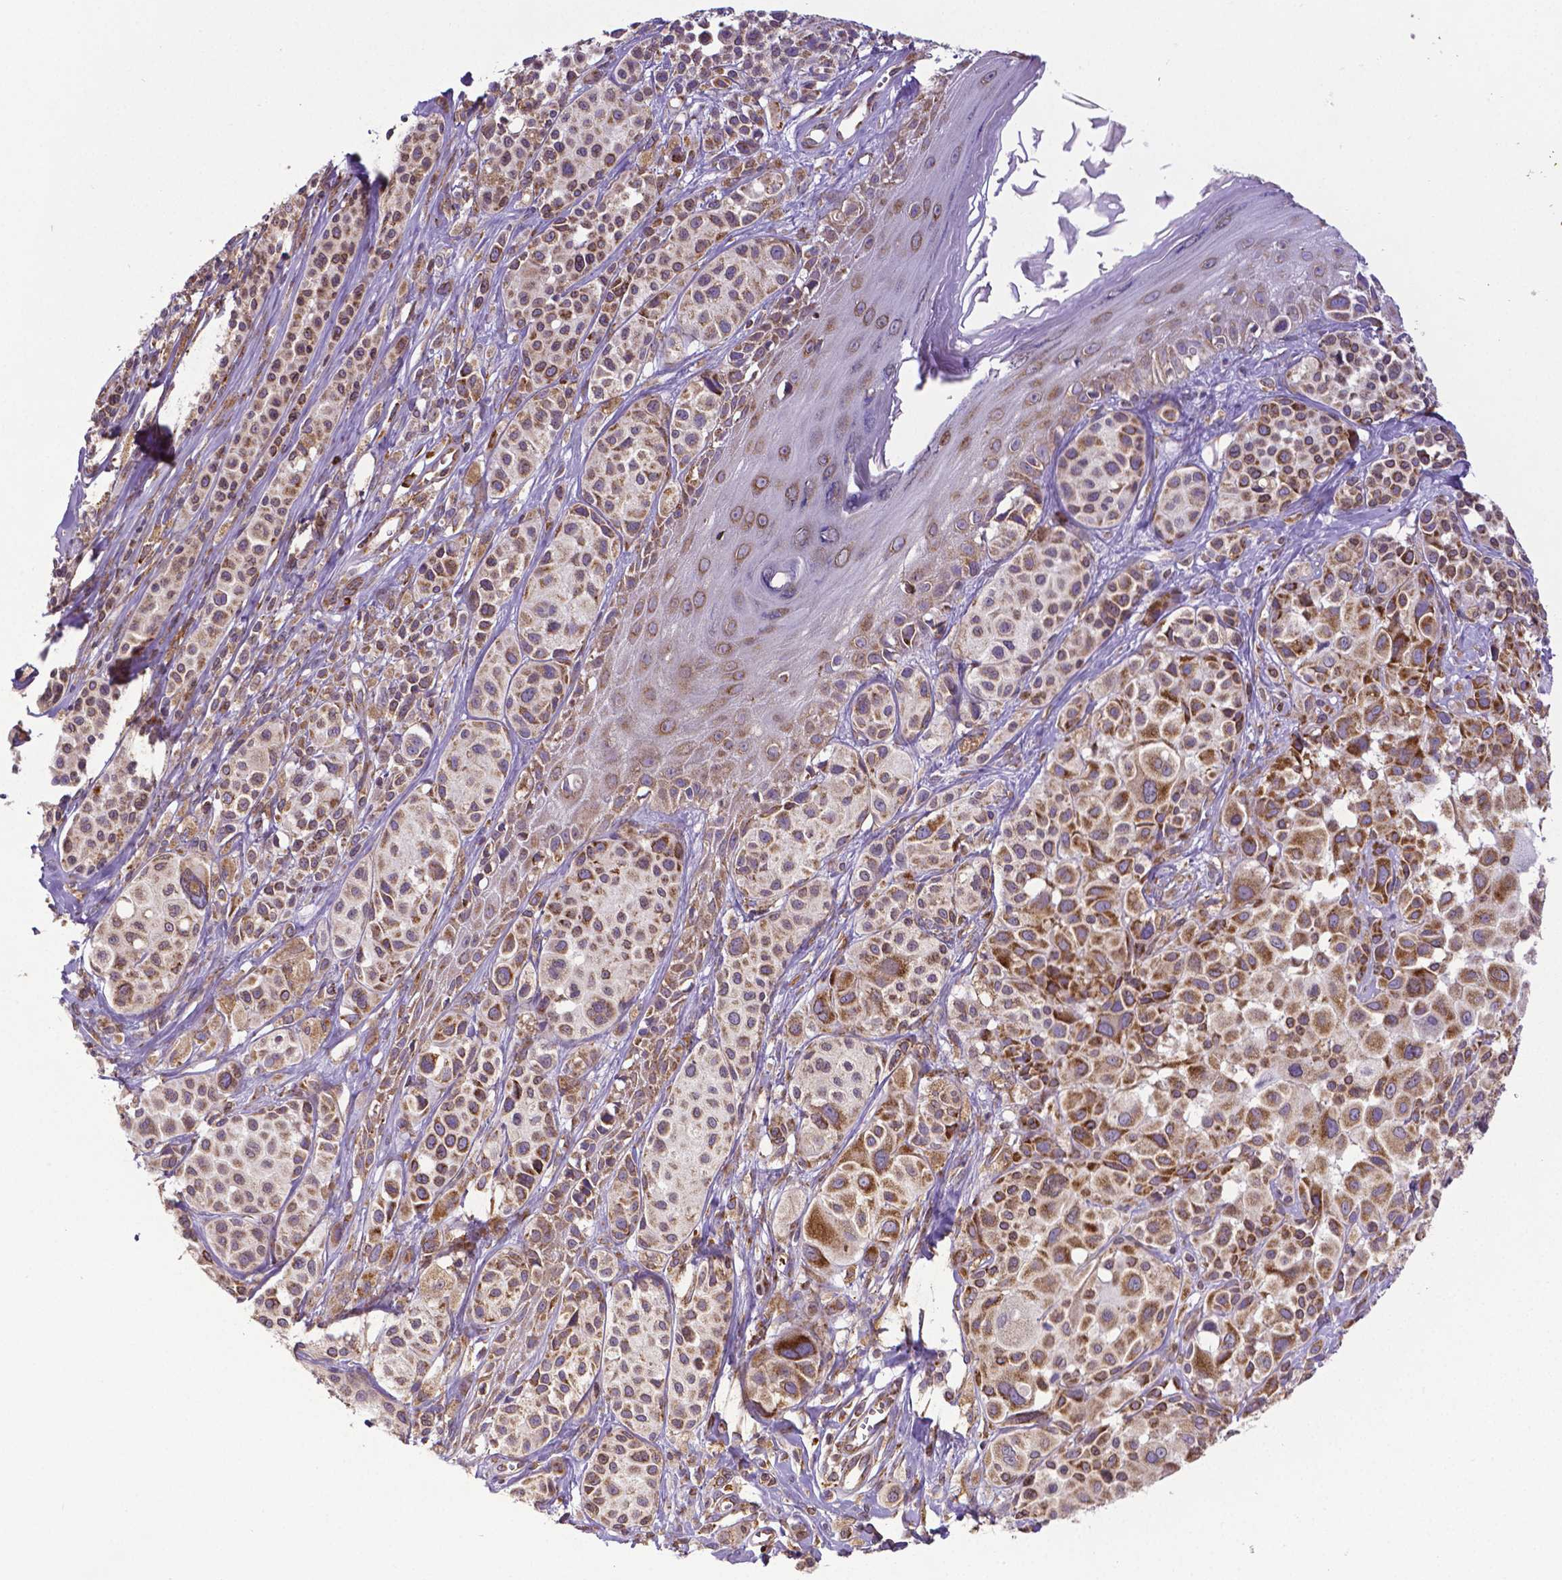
{"staining": {"intensity": "moderate", "quantity": ">75%", "location": "cytoplasmic/membranous"}, "tissue": "melanoma", "cell_type": "Tumor cells", "image_type": "cancer", "snomed": [{"axis": "morphology", "description": "Malignant melanoma, NOS"}, {"axis": "topography", "description": "Skin"}], "caption": "Brown immunohistochemical staining in human melanoma shows moderate cytoplasmic/membranous staining in approximately >75% of tumor cells.", "gene": "MTDH", "patient": {"sex": "male", "age": 77}}